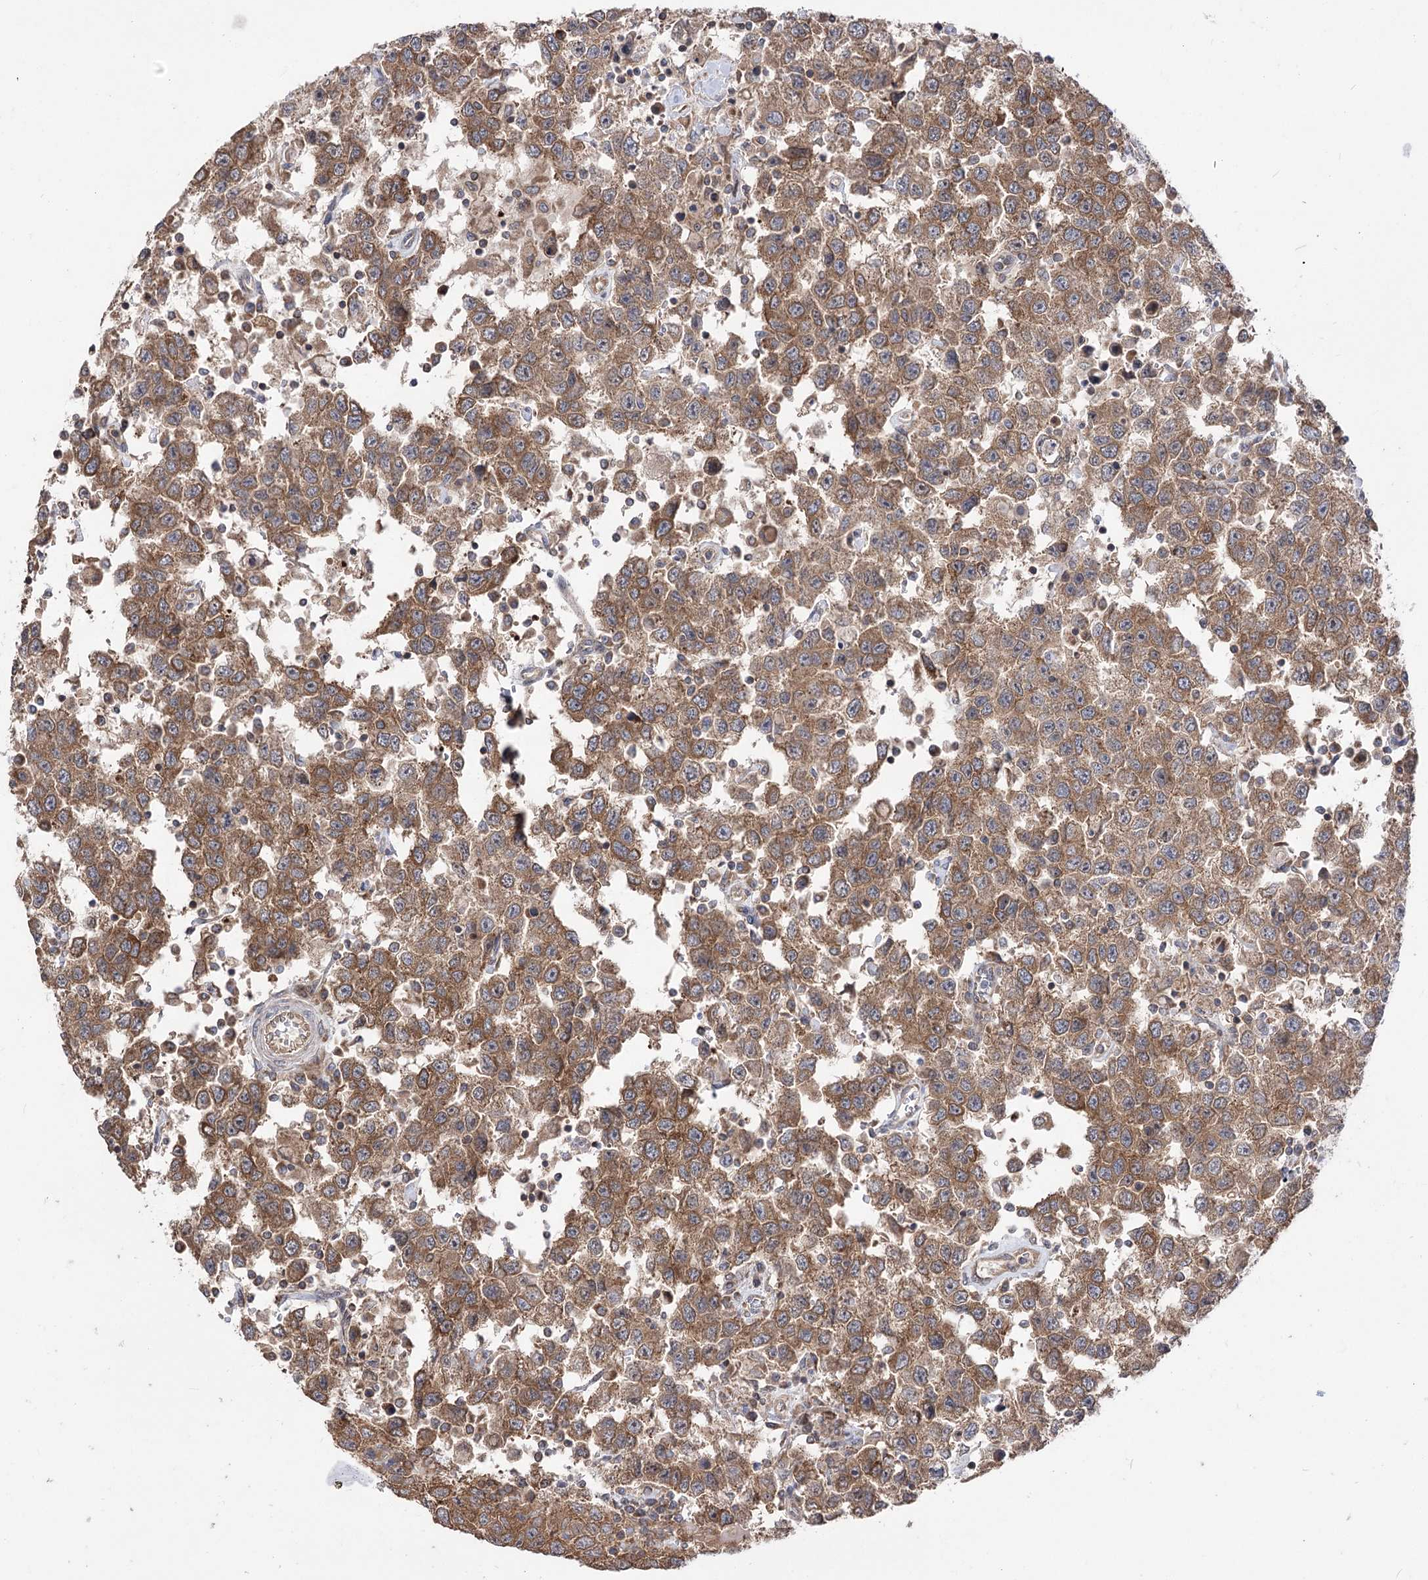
{"staining": {"intensity": "moderate", "quantity": ">75%", "location": "cytoplasmic/membranous"}, "tissue": "testis cancer", "cell_type": "Tumor cells", "image_type": "cancer", "snomed": [{"axis": "morphology", "description": "Seminoma, NOS"}, {"axis": "topography", "description": "Testis"}], "caption": "DAB immunohistochemical staining of human testis cancer displays moderate cytoplasmic/membranous protein staining in about >75% of tumor cells.", "gene": "XYLB", "patient": {"sex": "male", "age": 41}}